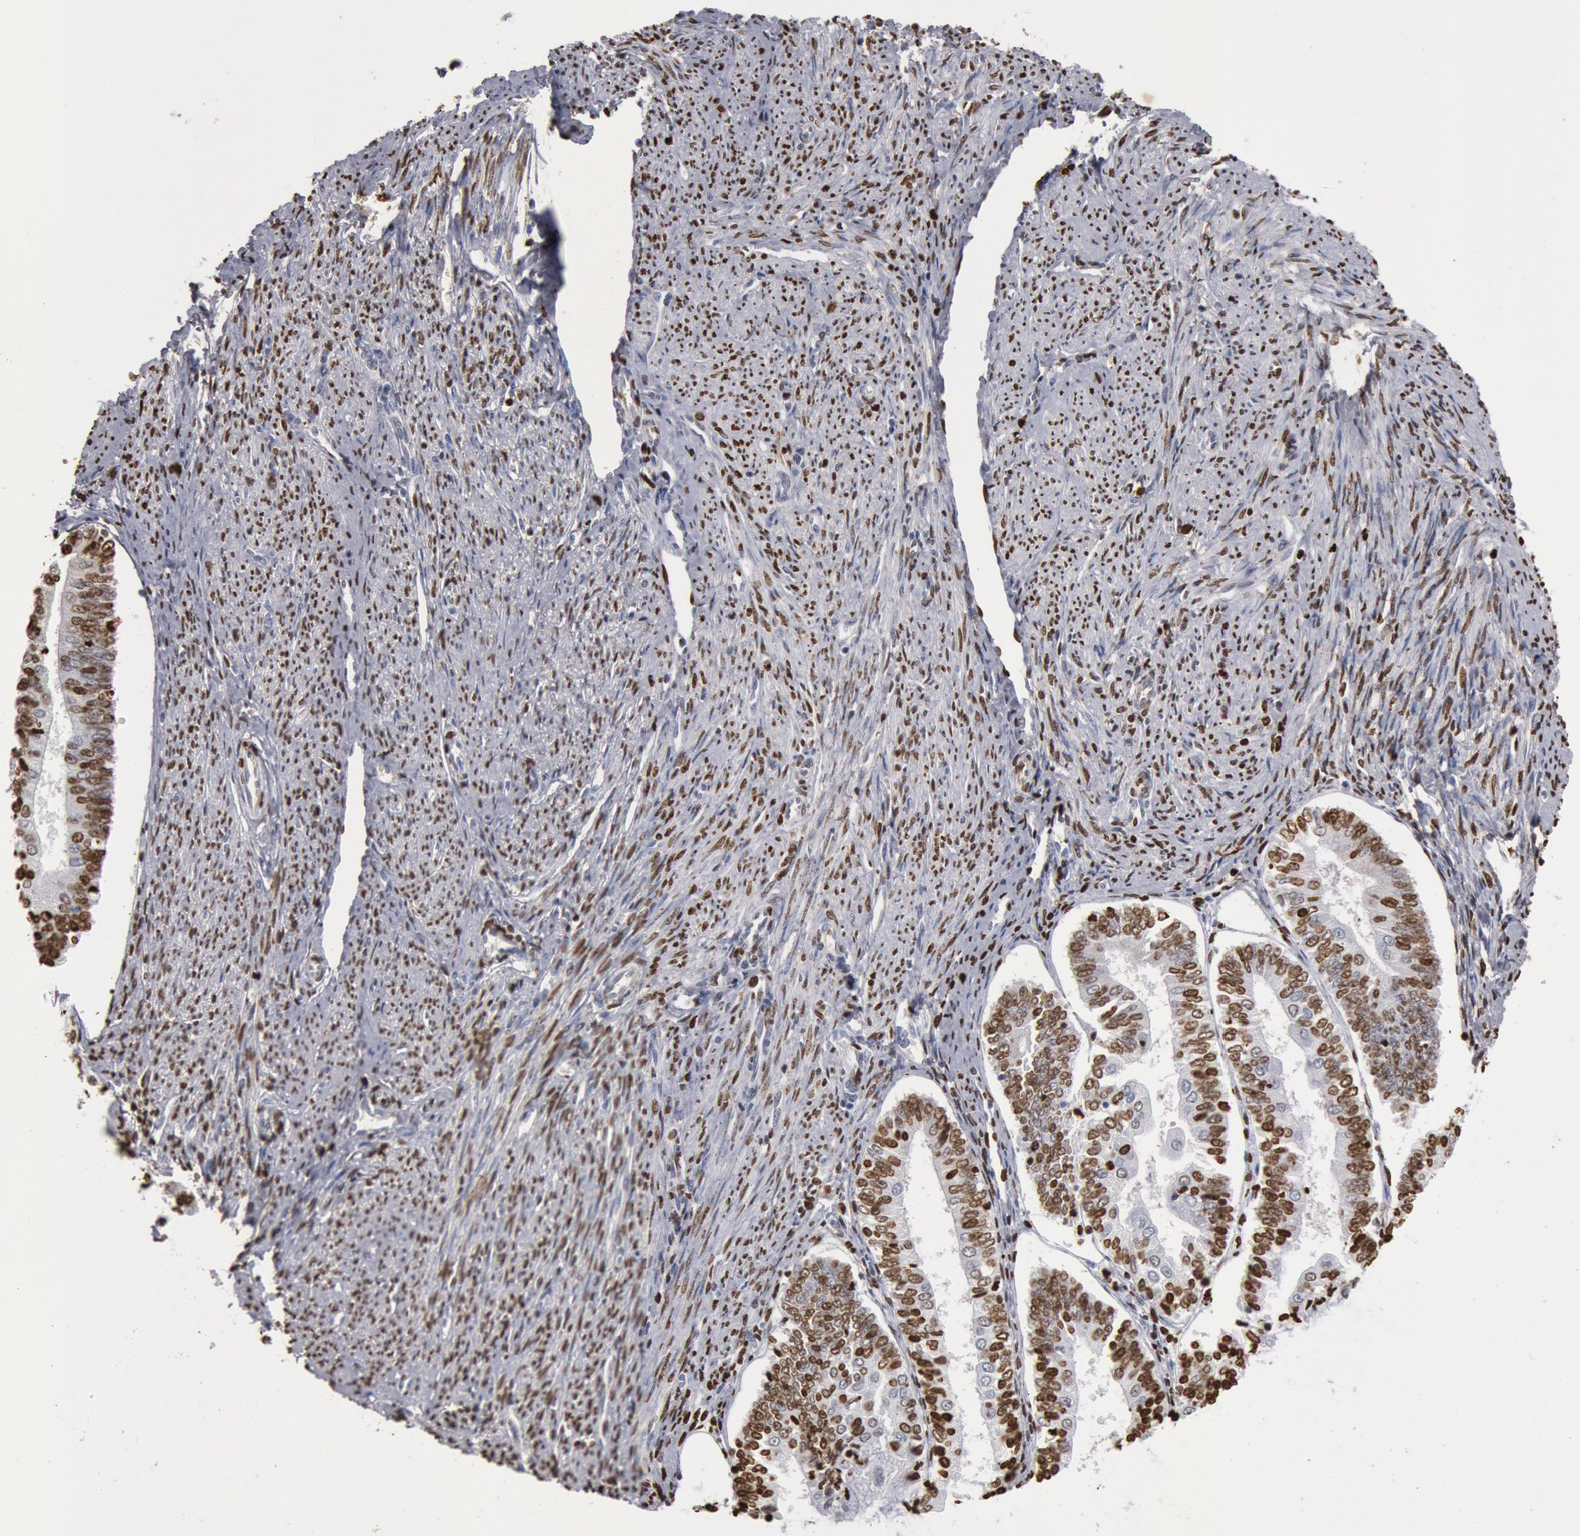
{"staining": {"intensity": "strong", "quantity": ">75%", "location": "nuclear"}, "tissue": "endometrial cancer", "cell_type": "Tumor cells", "image_type": "cancer", "snomed": [{"axis": "morphology", "description": "Adenocarcinoma, NOS"}, {"axis": "topography", "description": "Endometrium"}], "caption": "A brown stain shows strong nuclear positivity of a protein in endometrial cancer (adenocarcinoma) tumor cells.", "gene": "FOXA2", "patient": {"sex": "female", "age": 75}}